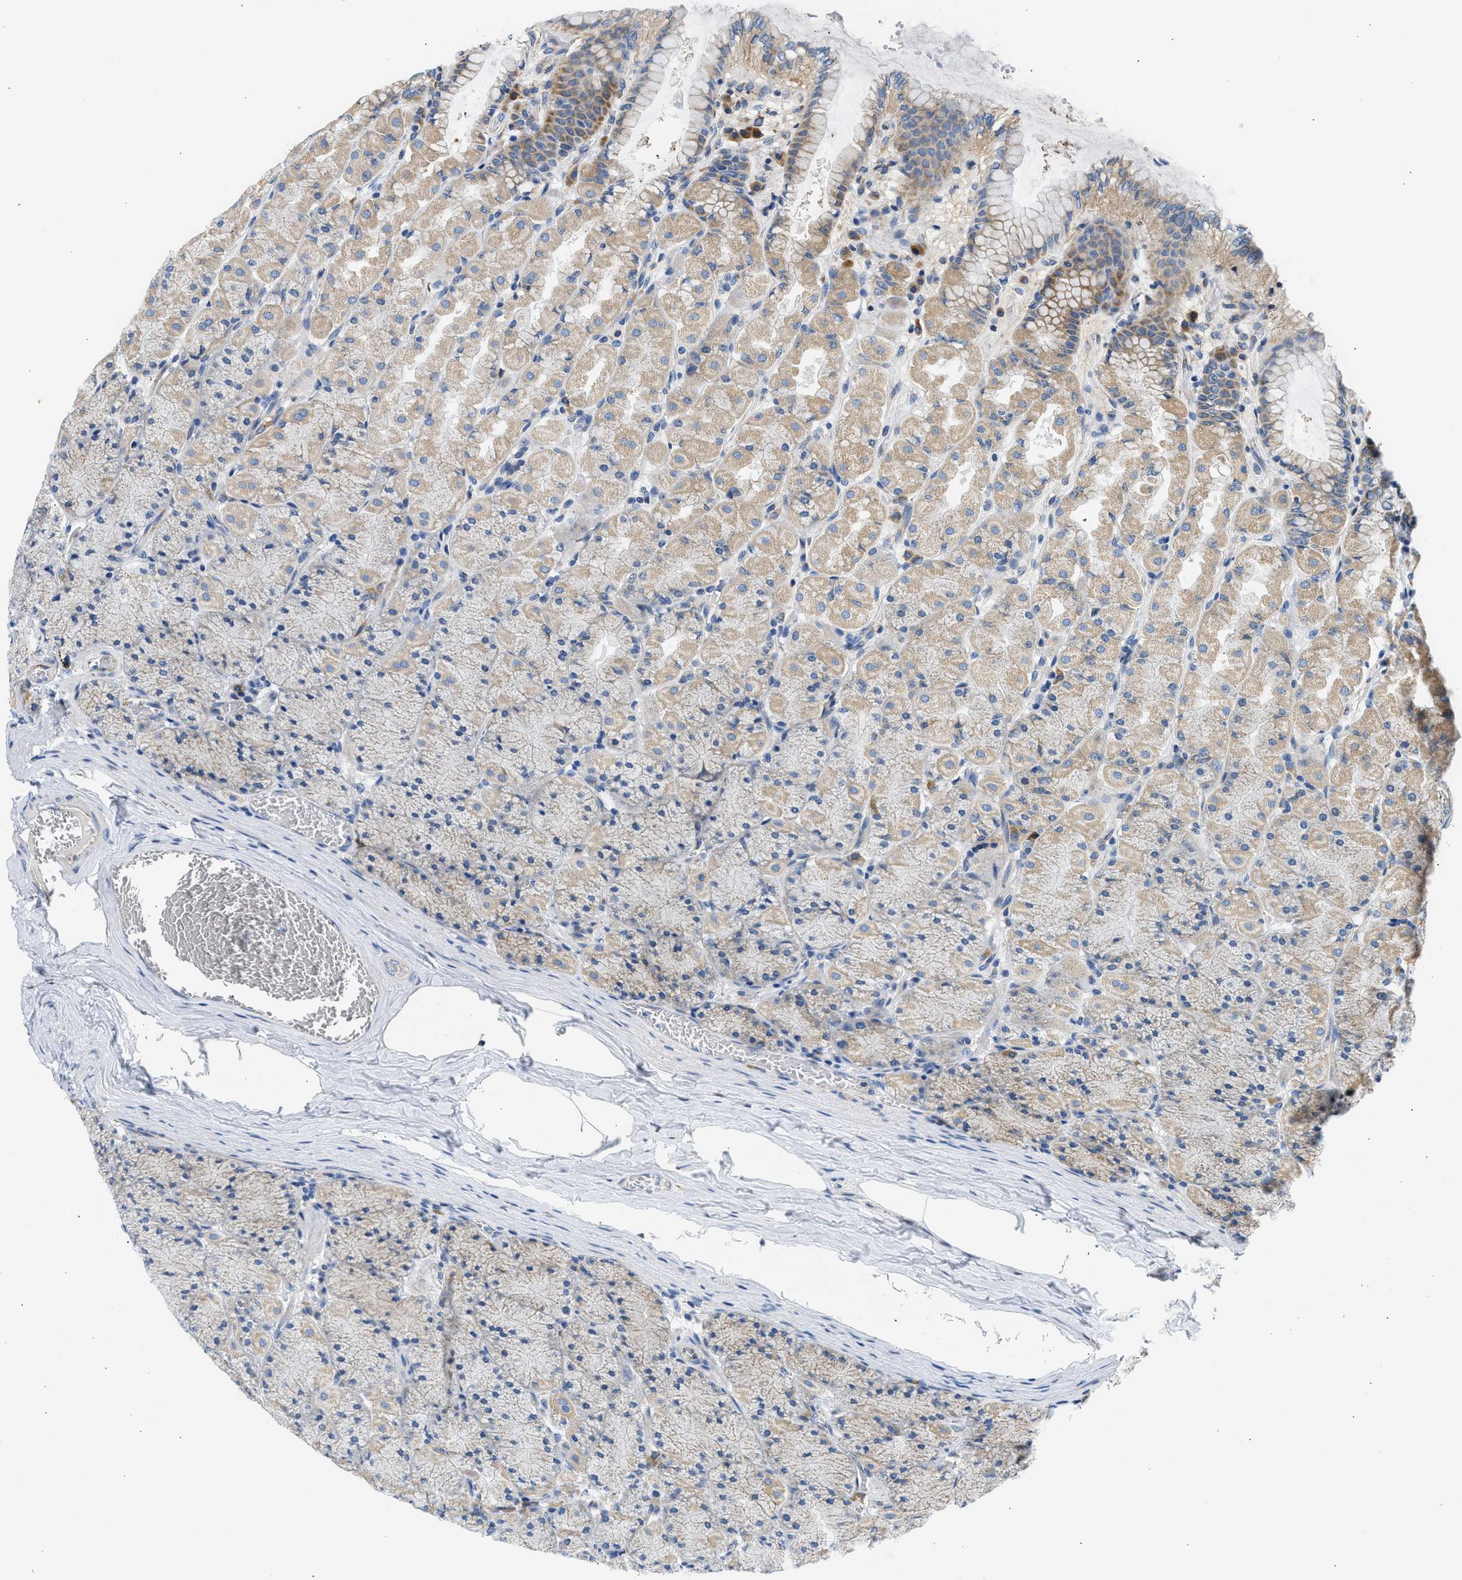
{"staining": {"intensity": "weak", "quantity": ">75%", "location": "cytoplasmic/membranous"}, "tissue": "stomach", "cell_type": "Glandular cells", "image_type": "normal", "snomed": [{"axis": "morphology", "description": "Normal tissue, NOS"}, {"axis": "topography", "description": "Stomach, upper"}], "caption": "Weak cytoplasmic/membranous positivity for a protein is seen in about >75% of glandular cells of unremarkable stomach using IHC.", "gene": "CAMKK2", "patient": {"sex": "female", "age": 56}}